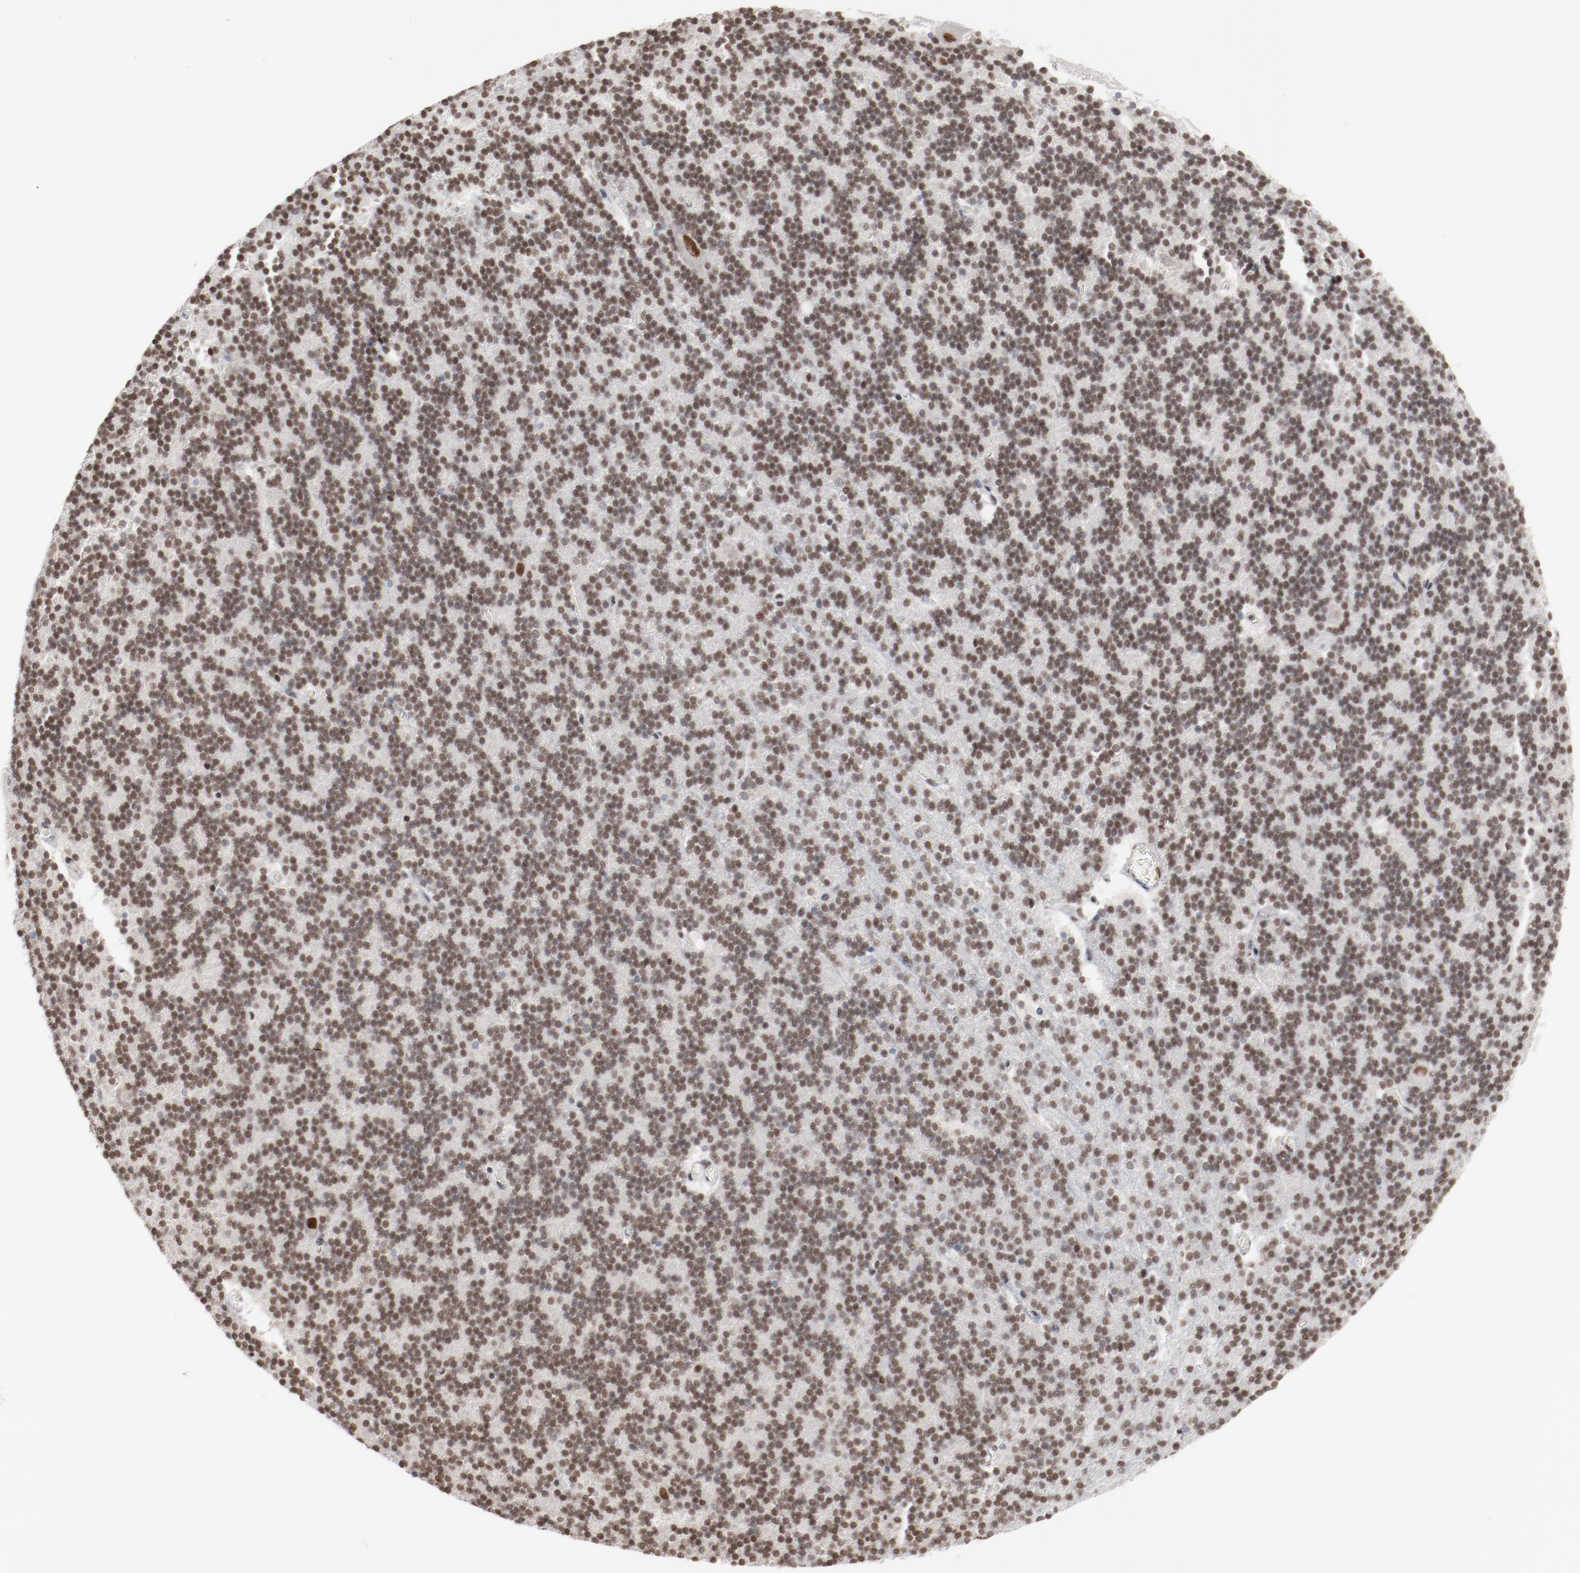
{"staining": {"intensity": "moderate", "quantity": ">75%", "location": "nuclear"}, "tissue": "cerebellum", "cell_type": "Cells in granular layer", "image_type": "normal", "snomed": [{"axis": "morphology", "description": "Normal tissue, NOS"}, {"axis": "topography", "description": "Cerebellum"}], "caption": "Human cerebellum stained with a brown dye exhibits moderate nuclear positive positivity in approximately >75% of cells in granular layer.", "gene": "BUB3", "patient": {"sex": "female", "age": 19}}